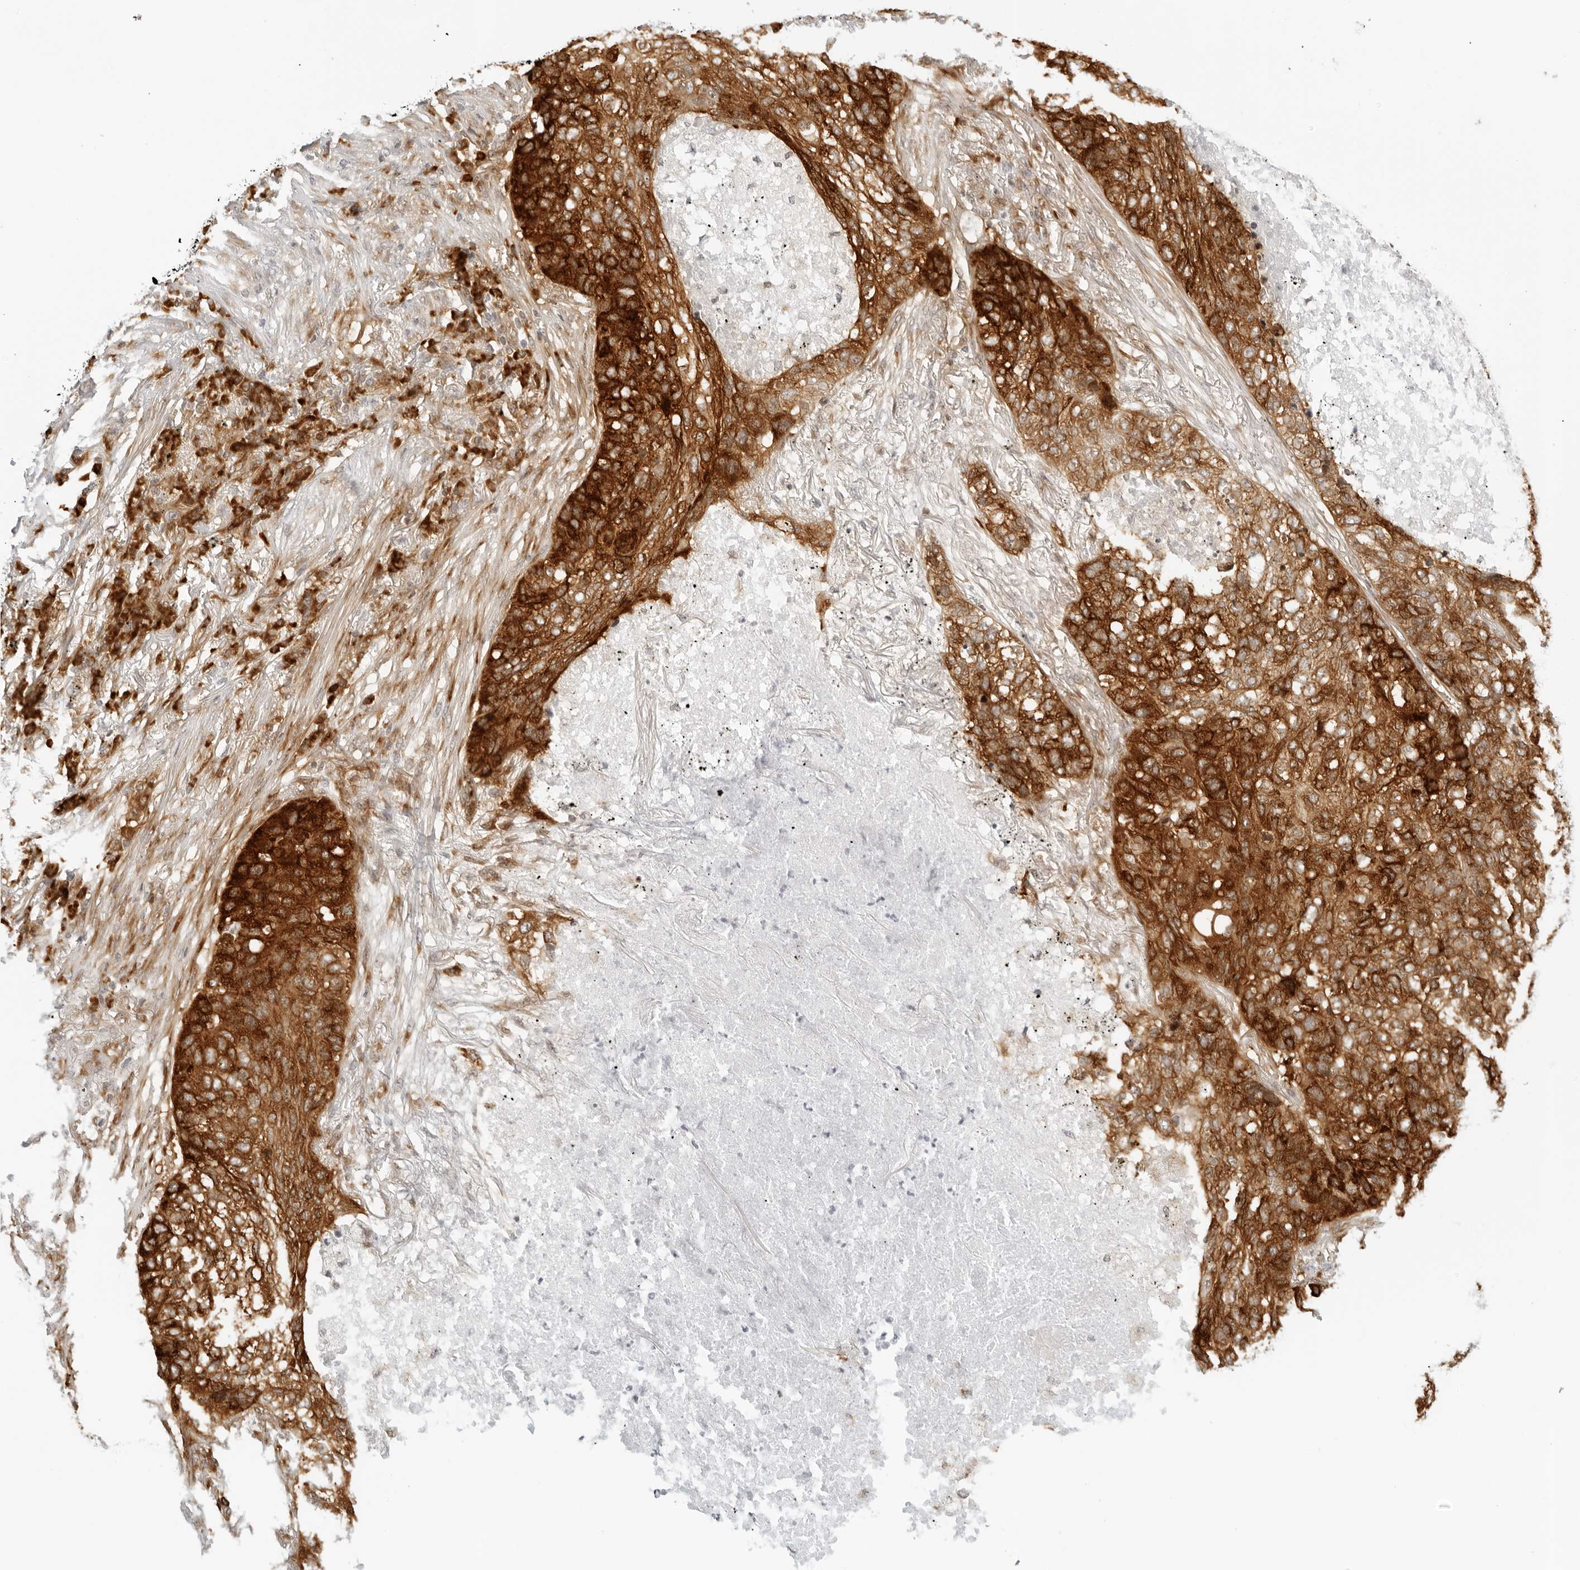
{"staining": {"intensity": "strong", "quantity": ">75%", "location": "cytoplasmic/membranous"}, "tissue": "lung cancer", "cell_type": "Tumor cells", "image_type": "cancer", "snomed": [{"axis": "morphology", "description": "Squamous cell carcinoma, NOS"}, {"axis": "topography", "description": "Lung"}], "caption": "A high-resolution micrograph shows IHC staining of lung squamous cell carcinoma, which reveals strong cytoplasmic/membranous expression in approximately >75% of tumor cells.", "gene": "EIF4G1", "patient": {"sex": "female", "age": 63}}